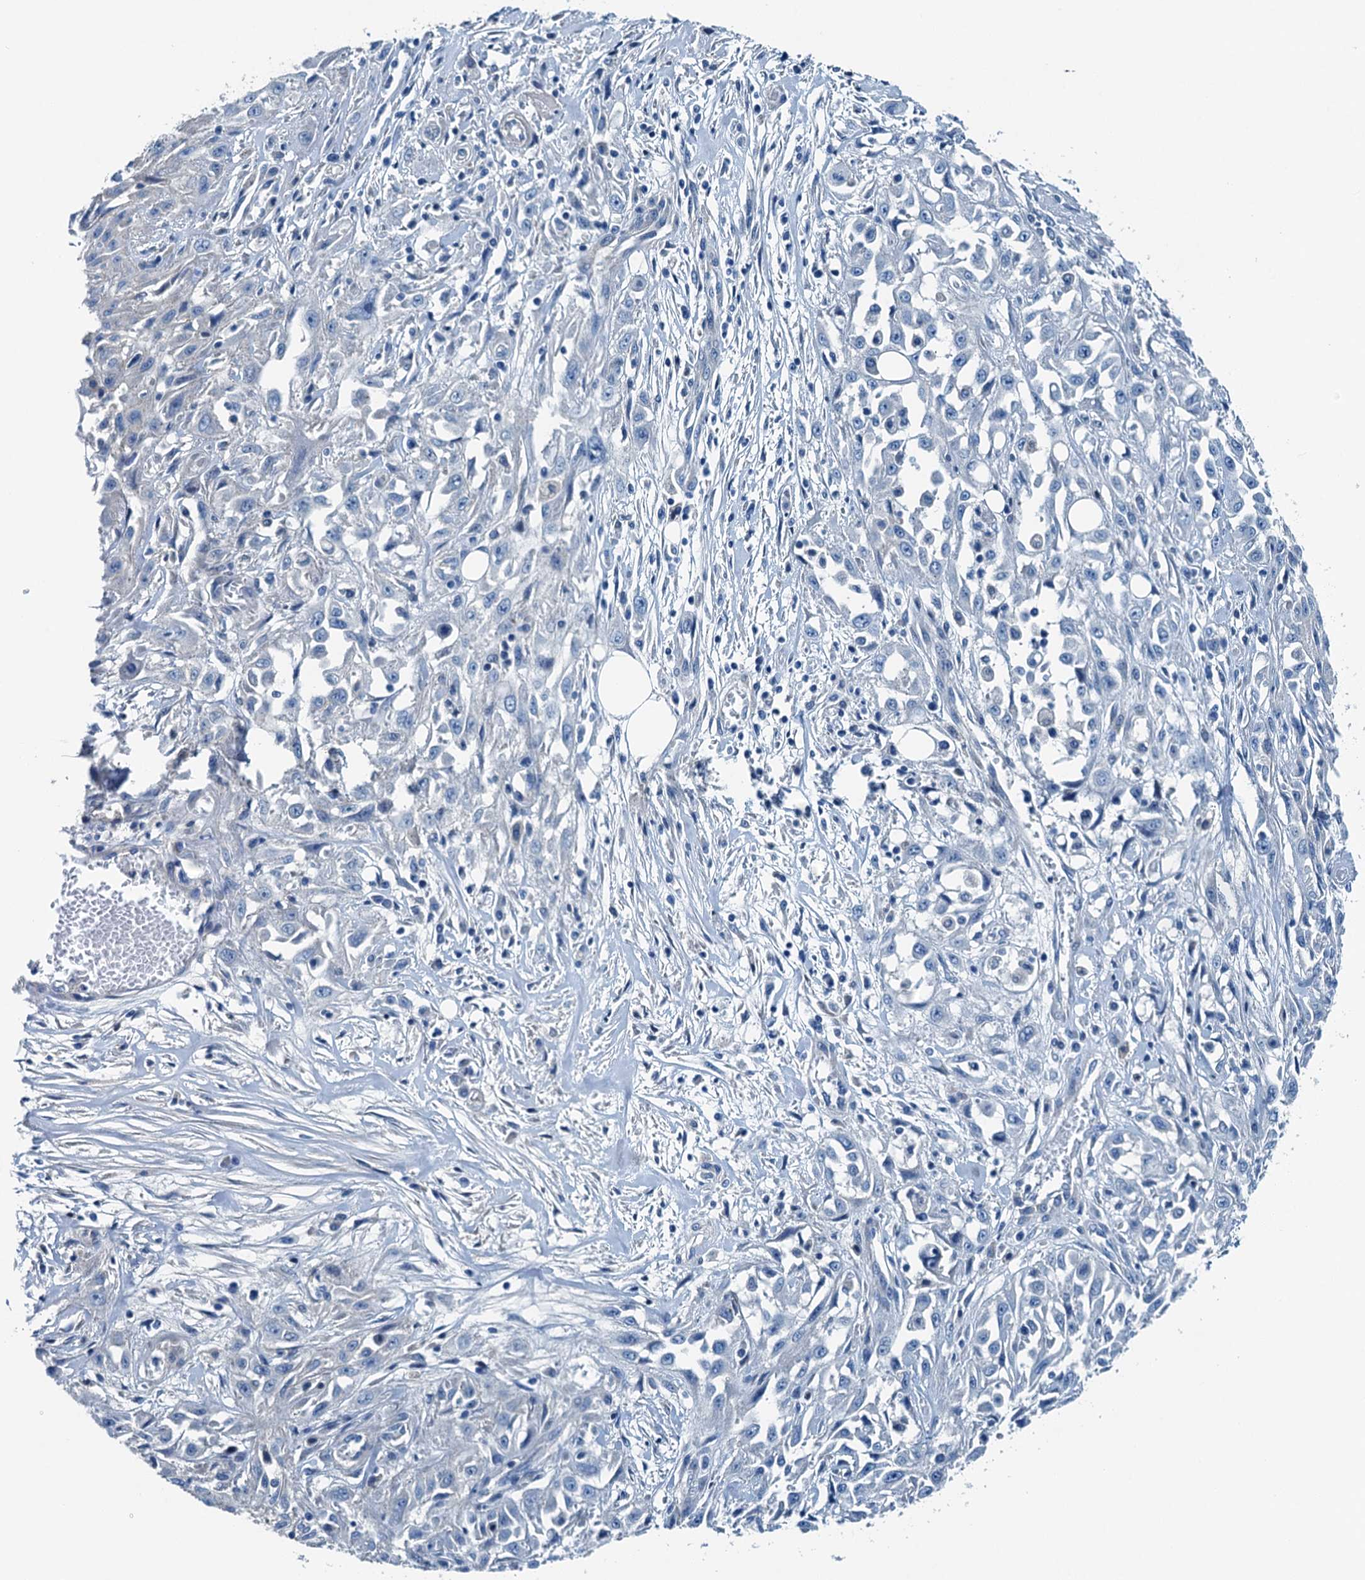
{"staining": {"intensity": "negative", "quantity": "none", "location": "none"}, "tissue": "skin cancer", "cell_type": "Tumor cells", "image_type": "cancer", "snomed": [{"axis": "morphology", "description": "Squamous cell carcinoma, NOS"}, {"axis": "morphology", "description": "Squamous cell carcinoma, metastatic, NOS"}, {"axis": "topography", "description": "Skin"}, {"axis": "topography", "description": "Lymph node"}], "caption": "An image of skin squamous cell carcinoma stained for a protein demonstrates no brown staining in tumor cells.", "gene": "RAB3IL1", "patient": {"sex": "male", "age": 75}}